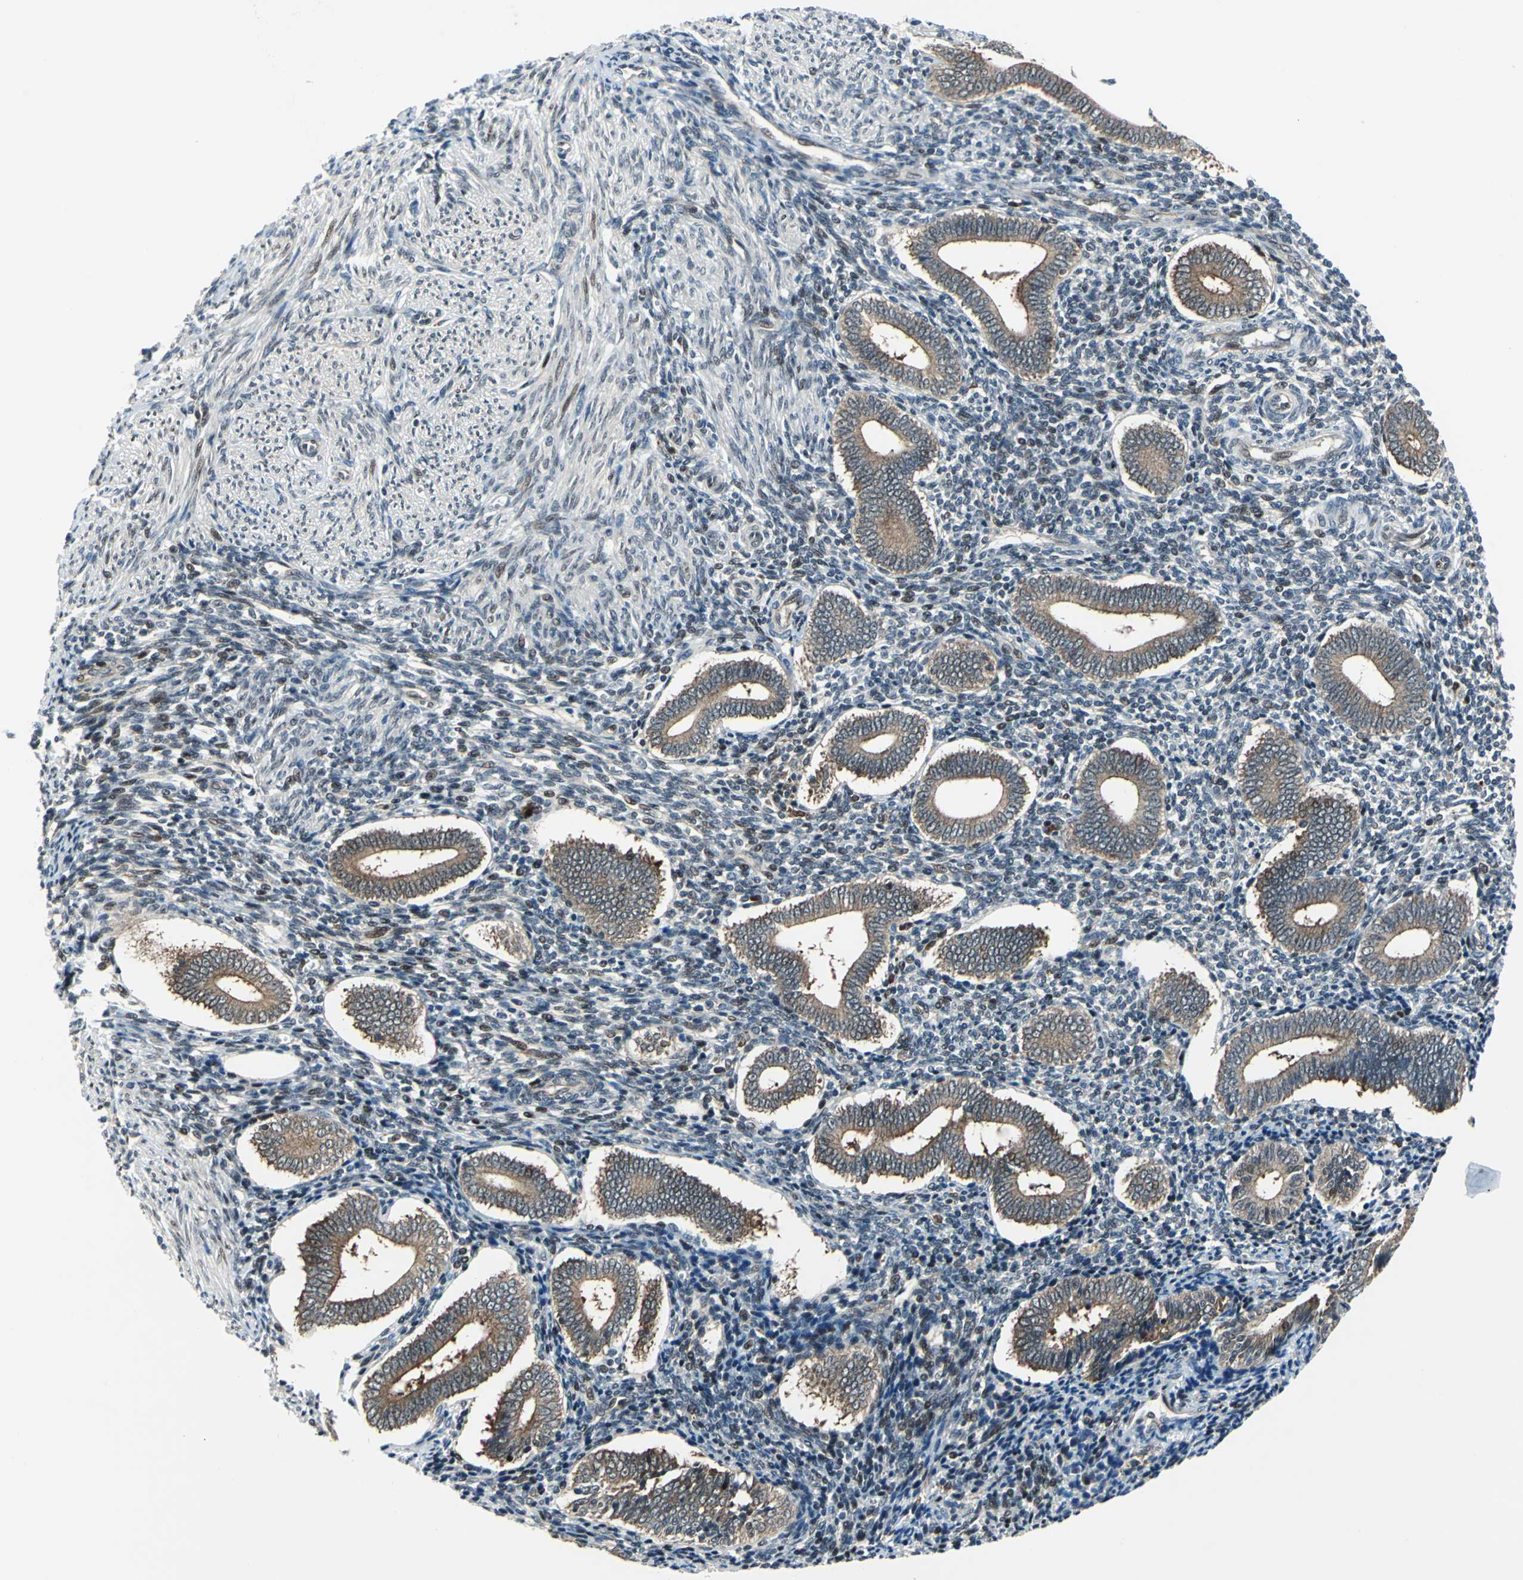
{"staining": {"intensity": "moderate", "quantity": "25%-75%", "location": "nuclear"}, "tissue": "endometrium", "cell_type": "Cells in endometrial stroma", "image_type": "normal", "snomed": [{"axis": "morphology", "description": "Normal tissue, NOS"}, {"axis": "topography", "description": "Uterus"}, {"axis": "topography", "description": "Endometrium"}], "caption": "IHC staining of normal endometrium, which shows medium levels of moderate nuclear expression in about 25%-75% of cells in endometrial stroma indicating moderate nuclear protein staining. The staining was performed using DAB (3,3'-diaminobenzidine) (brown) for protein detection and nuclei were counterstained in hematoxylin (blue).", "gene": "POLR3K", "patient": {"sex": "female", "age": 33}}